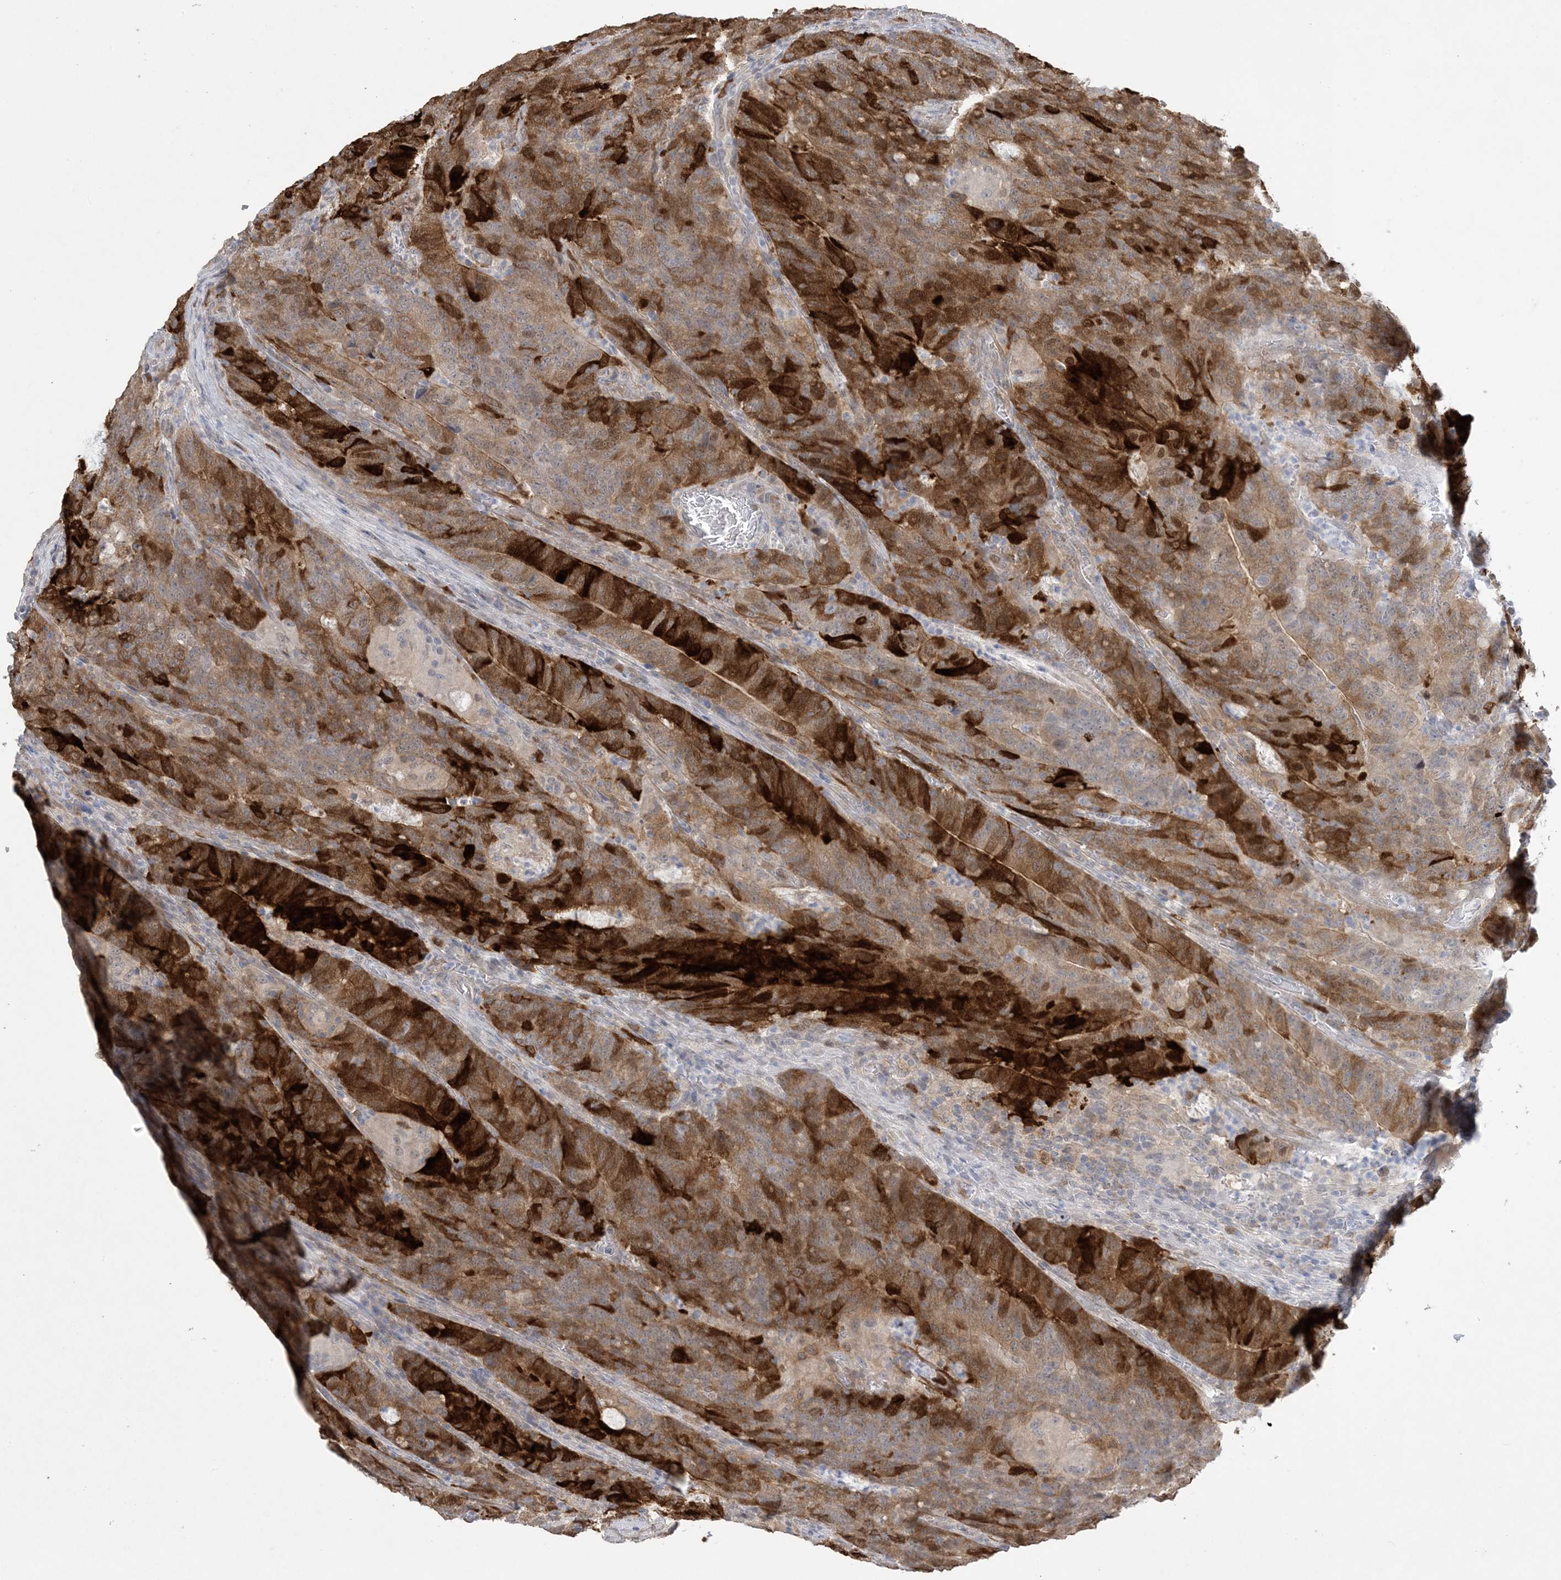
{"staining": {"intensity": "strong", "quantity": ">75%", "location": "cytoplasmic/membranous"}, "tissue": "colorectal cancer", "cell_type": "Tumor cells", "image_type": "cancer", "snomed": [{"axis": "morphology", "description": "Normal tissue, NOS"}, {"axis": "morphology", "description": "Adenocarcinoma, NOS"}, {"axis": "topography", "description": "Colon"}], "caption": "This image displays immunohistochemistry staining of human colorectal cancer (adenocarcinoma), with high strong cytoplasmic/membranous expression in about >75% of tumor cells.", "gene": "HMGCS1", "patient": {"sex": "female", "age": 75}}